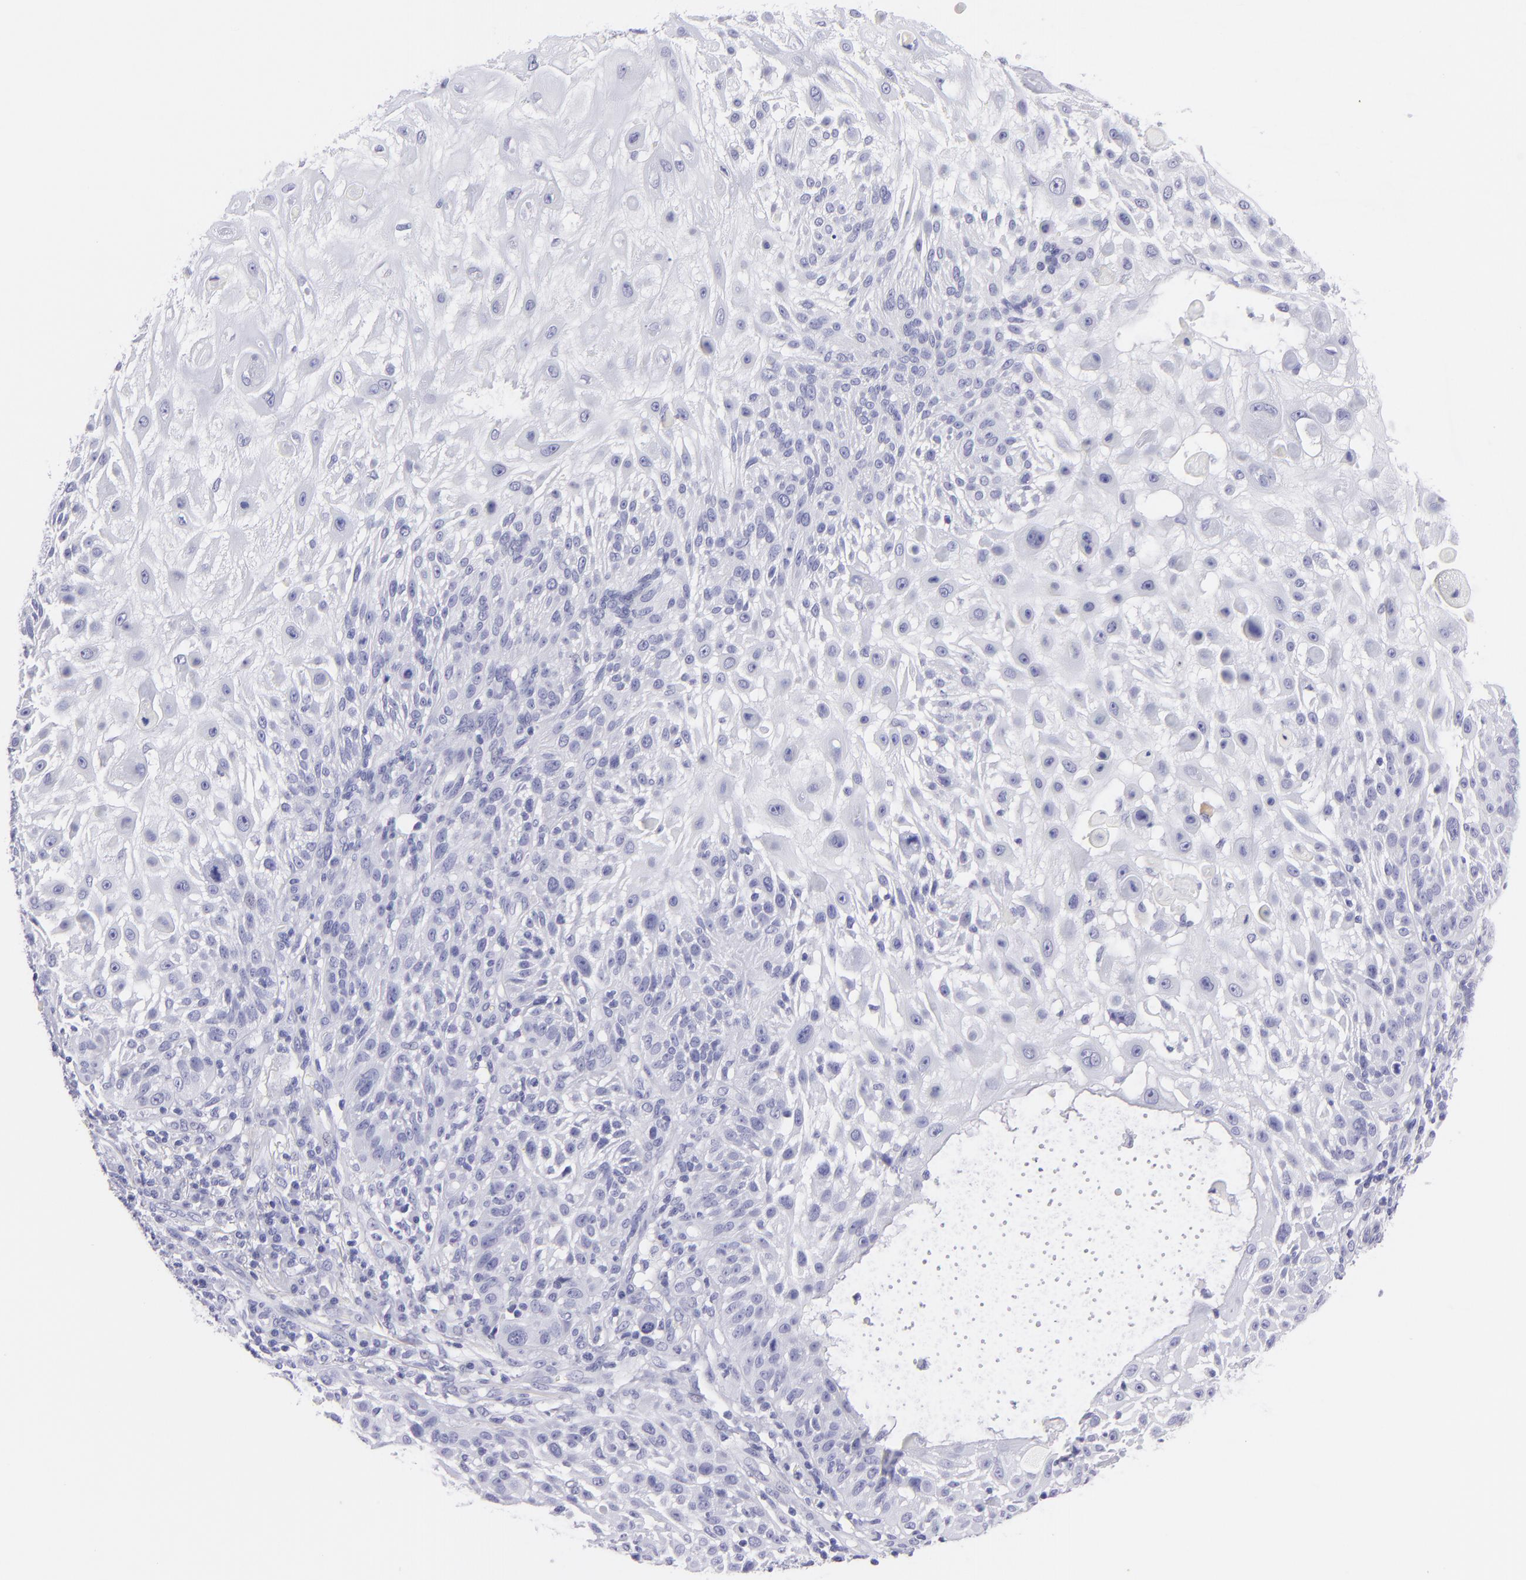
{"staining": {"intensity": "negative", "quantity": "none", "location": "none"}, "tissue": "skin cancer", "cell_type": "Tumor cells", "image_type": "cancer", "snomed": [{"axis": "morphology", "description": "Squamous cell carcinoma, NOS"}, {"axis": "topography", "description": "Skin"}], "caption": "This is an IHC photomicrograph of skin squamous cell carcinoma. There is no staining in tumor cells.", "gene": "CNP", "patient": {"sex": "female", "age": 89}}